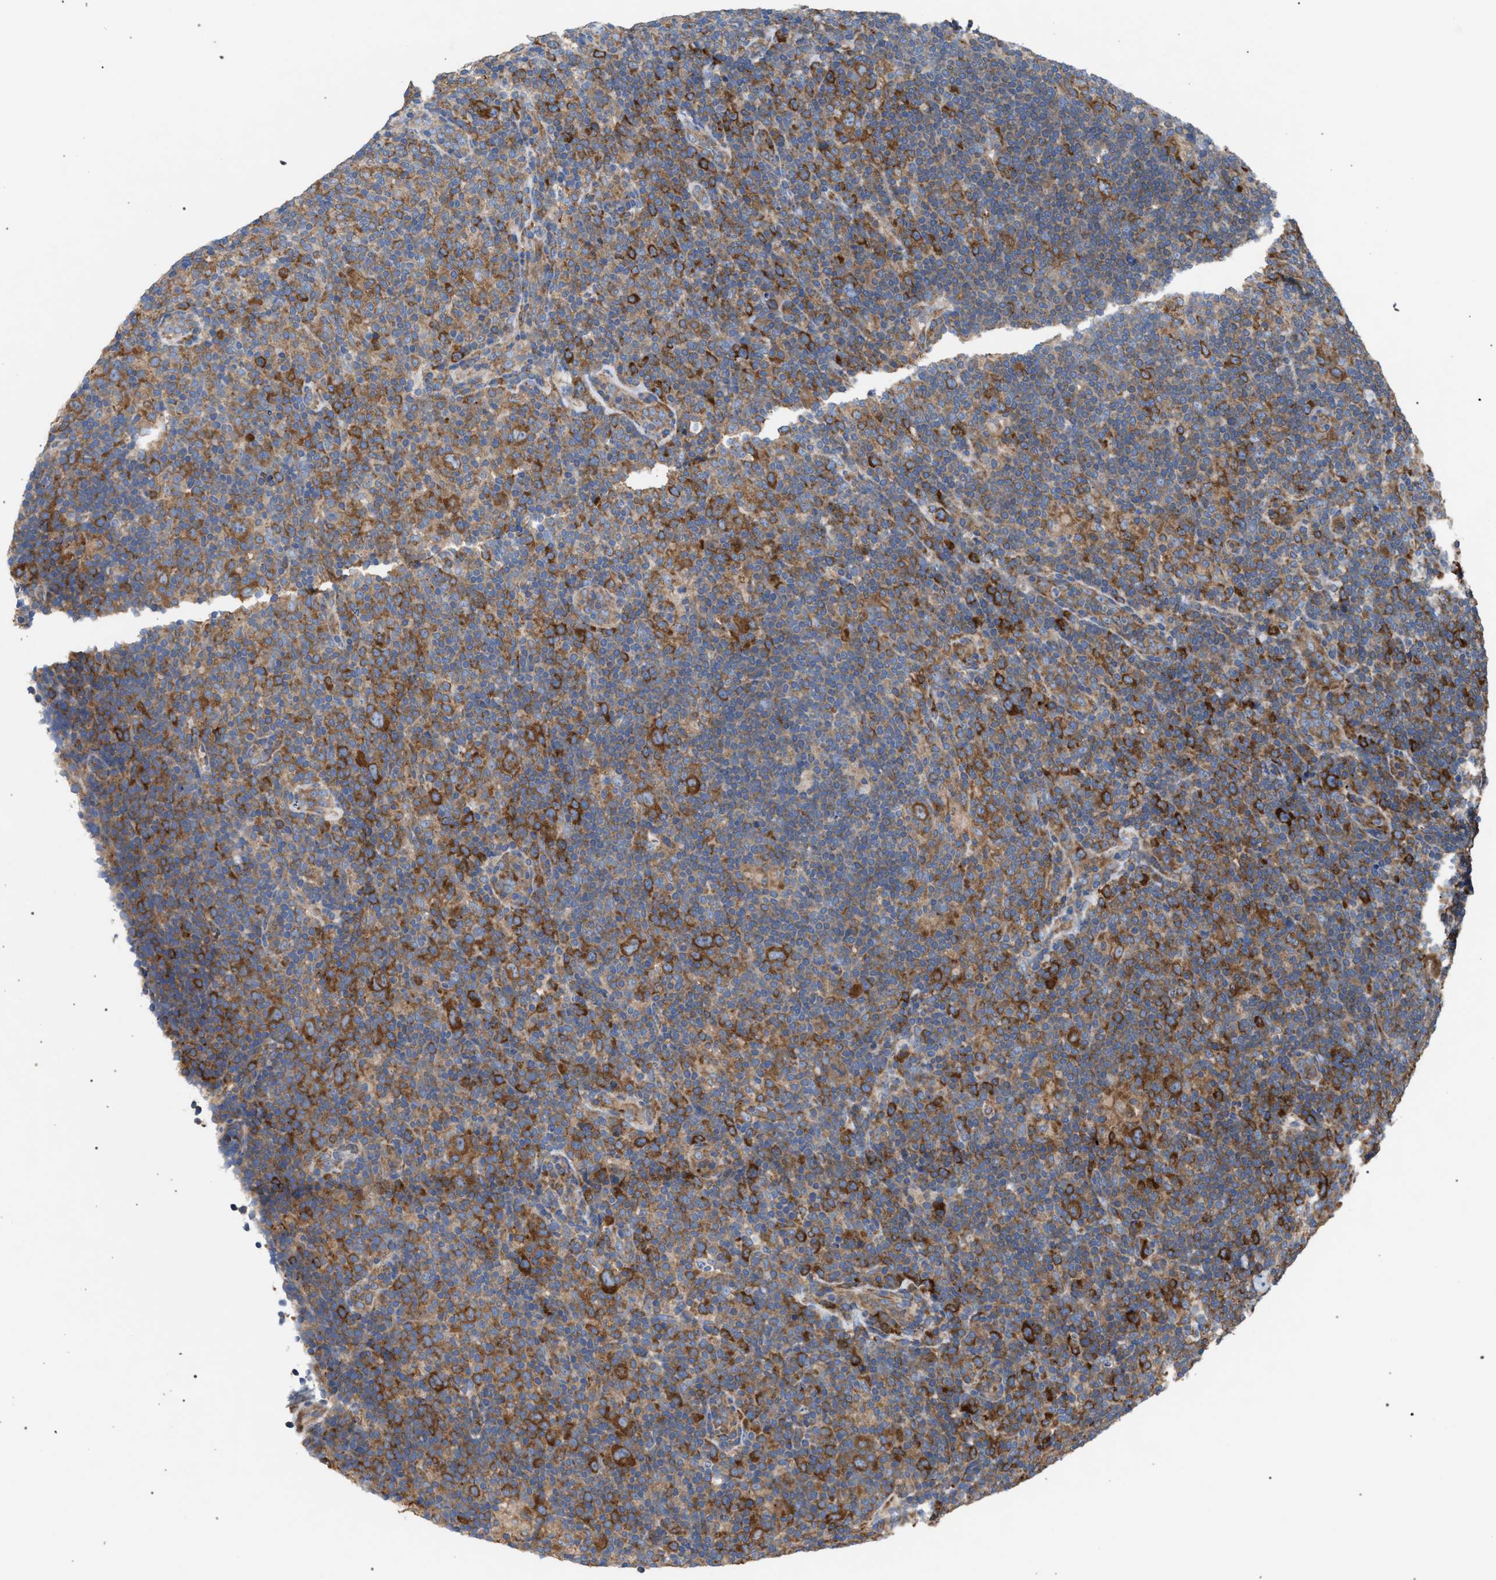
{"staining": {"intensity": "strong", "quantity": ">75%", "location": "cytoplasmic/membranous"}, "tissue": "lymphoma", "cell_type": "Tumor cells", "image_type": "cancer", "snomed": [{"axis": "morphology", "description": "Hodgkin's disease, NOS"}, {"axis": "topography", "description": "Lymph node"}], "caption": "Immunohistochemistry of lymphoma displays high levels of strong cytoplasmic/membranous positivity in approximately >75% of tumor cells.", "gene": "CDR2L", "patient": {"sex": "female", "age": 57}}